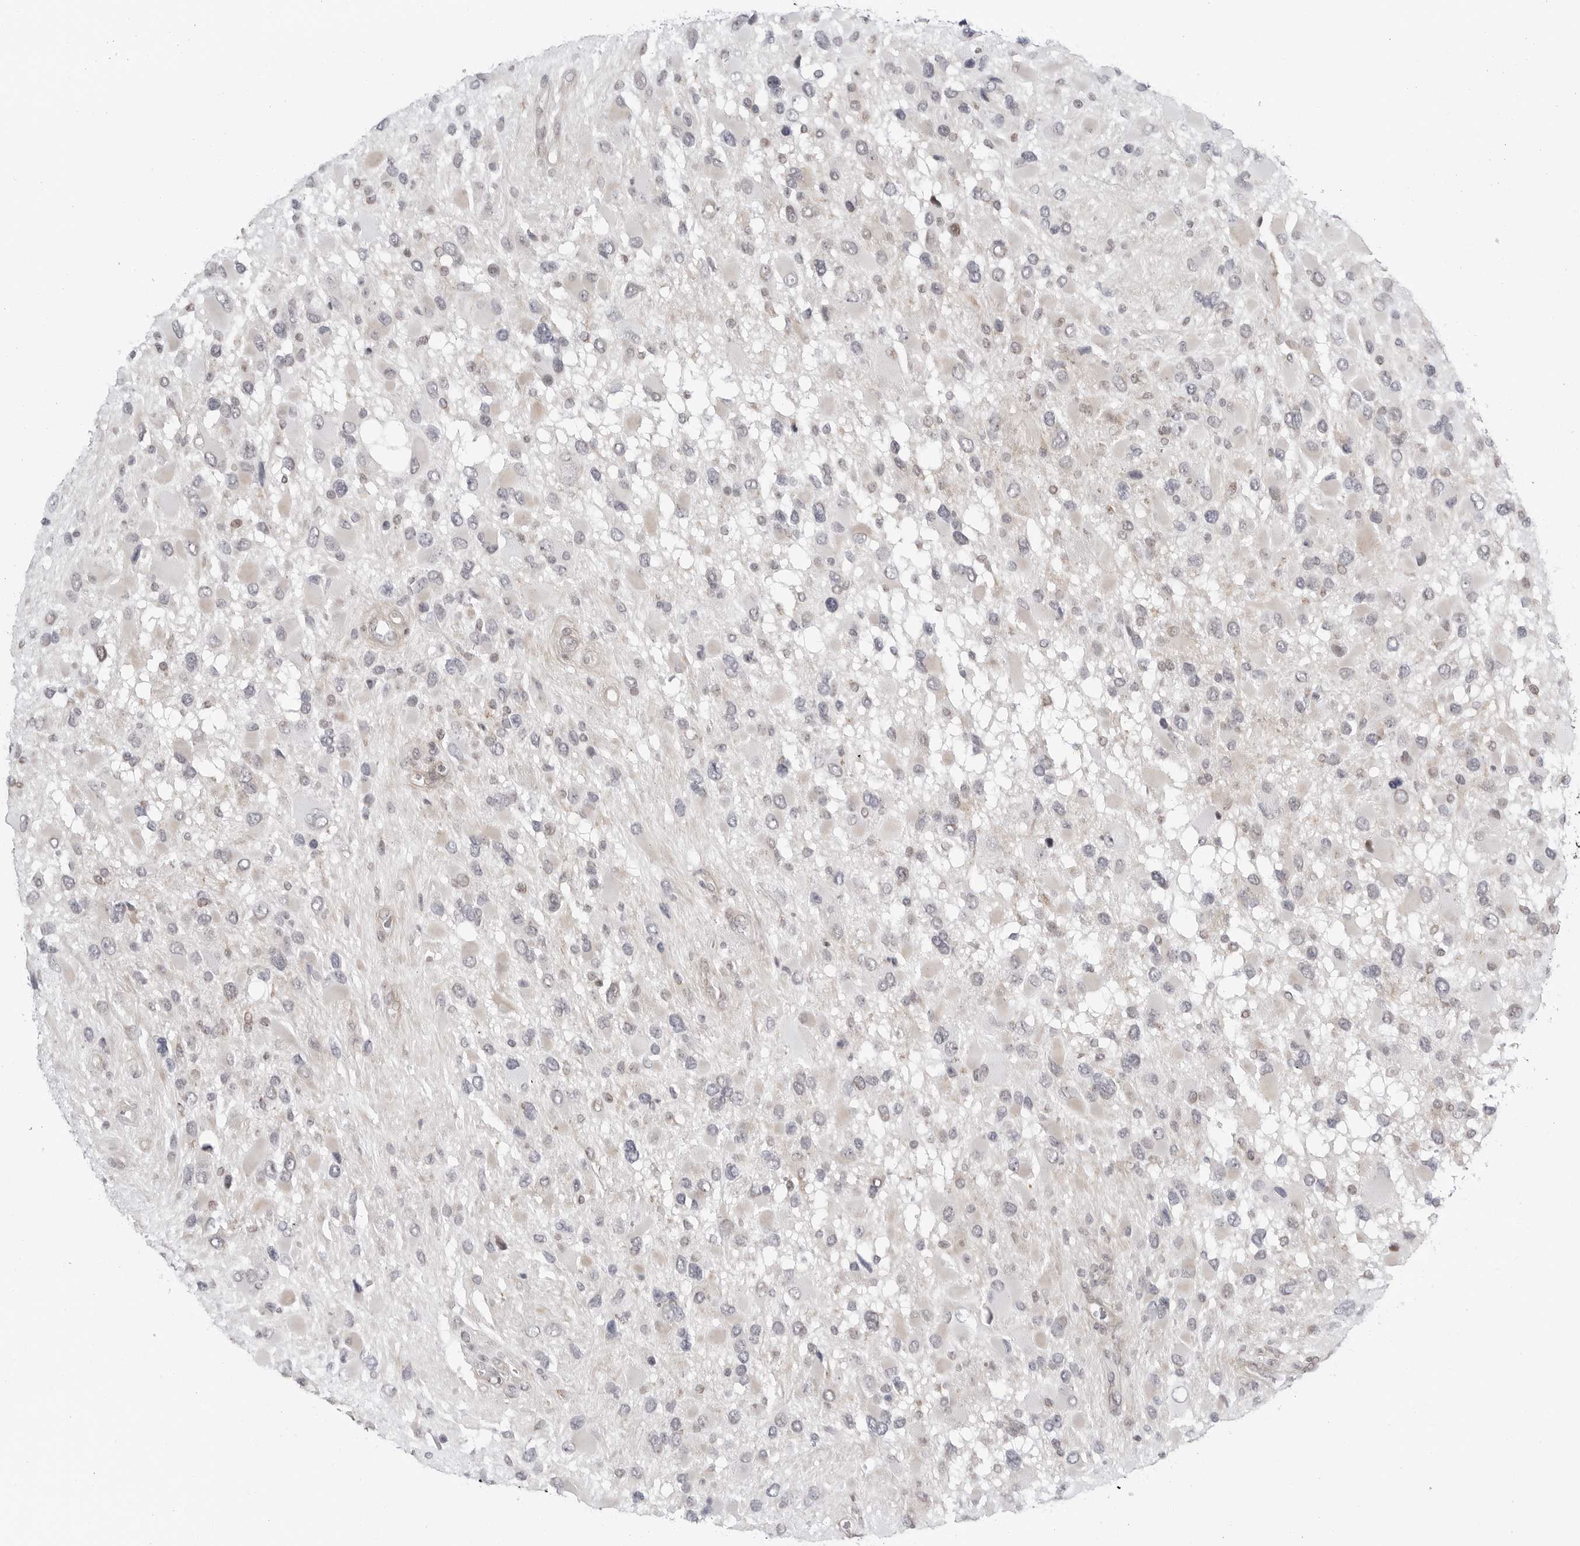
{"staining": {"intensity": "negative", "quantity": "none", "location": "none"}, "tissue": "glioma", "cell_type": "Tumor cells", "image_type": "cancer", "snomed": [{"axis": "morphology", "description": "Glioma, malignant, High grade"}, {"axis": "topography", "description": "Brain"}], "caption": "A photomicrograph of glioma stained for a protein demonstrates no brown staining in tumor cells.", "gene": "FAM135B", "patient": {"sex": "male", "age": 53}}